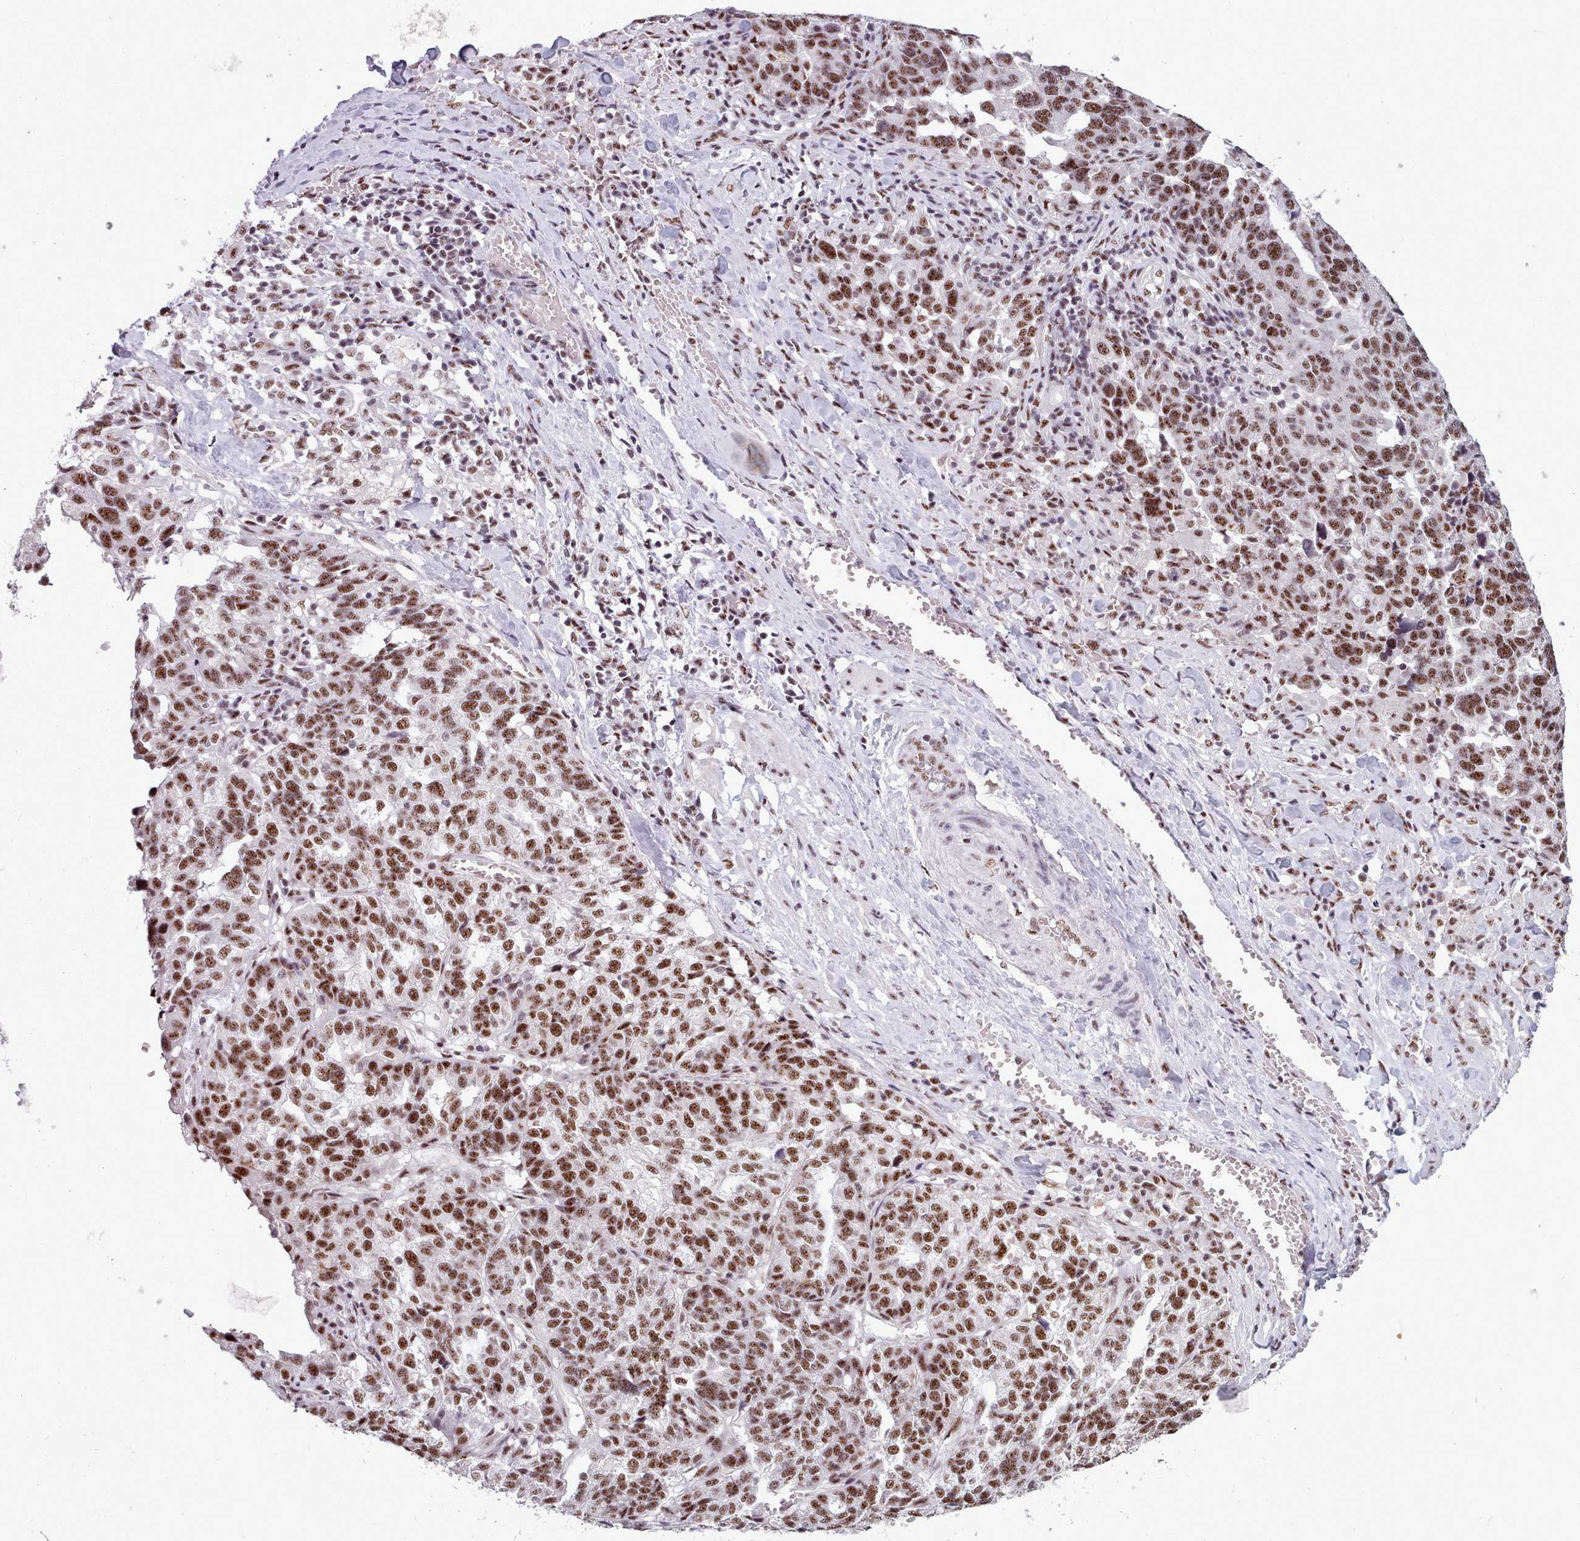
{"staining": {"intensity": "moderate", "quantity": ">75%", "location": "nuclear"}, "tissue": "ovarian cancer", "cell_type": "Tumor cells", "image_type": "cancer", "snomed": [{"axis": "morphology", "description": "Cystadenocarcinoma, serous, NOS"}, {"axis": "topography", "description": "Ovary"}], "caption": "Brown immunohistochemical staining in human serous cystadenocarcinoma (ovarian) shows moderate nuclear expression in approximately >75% of tumor cells.", "gene": "SRRM1", "patient": {"sex": "female", "age": 59}}